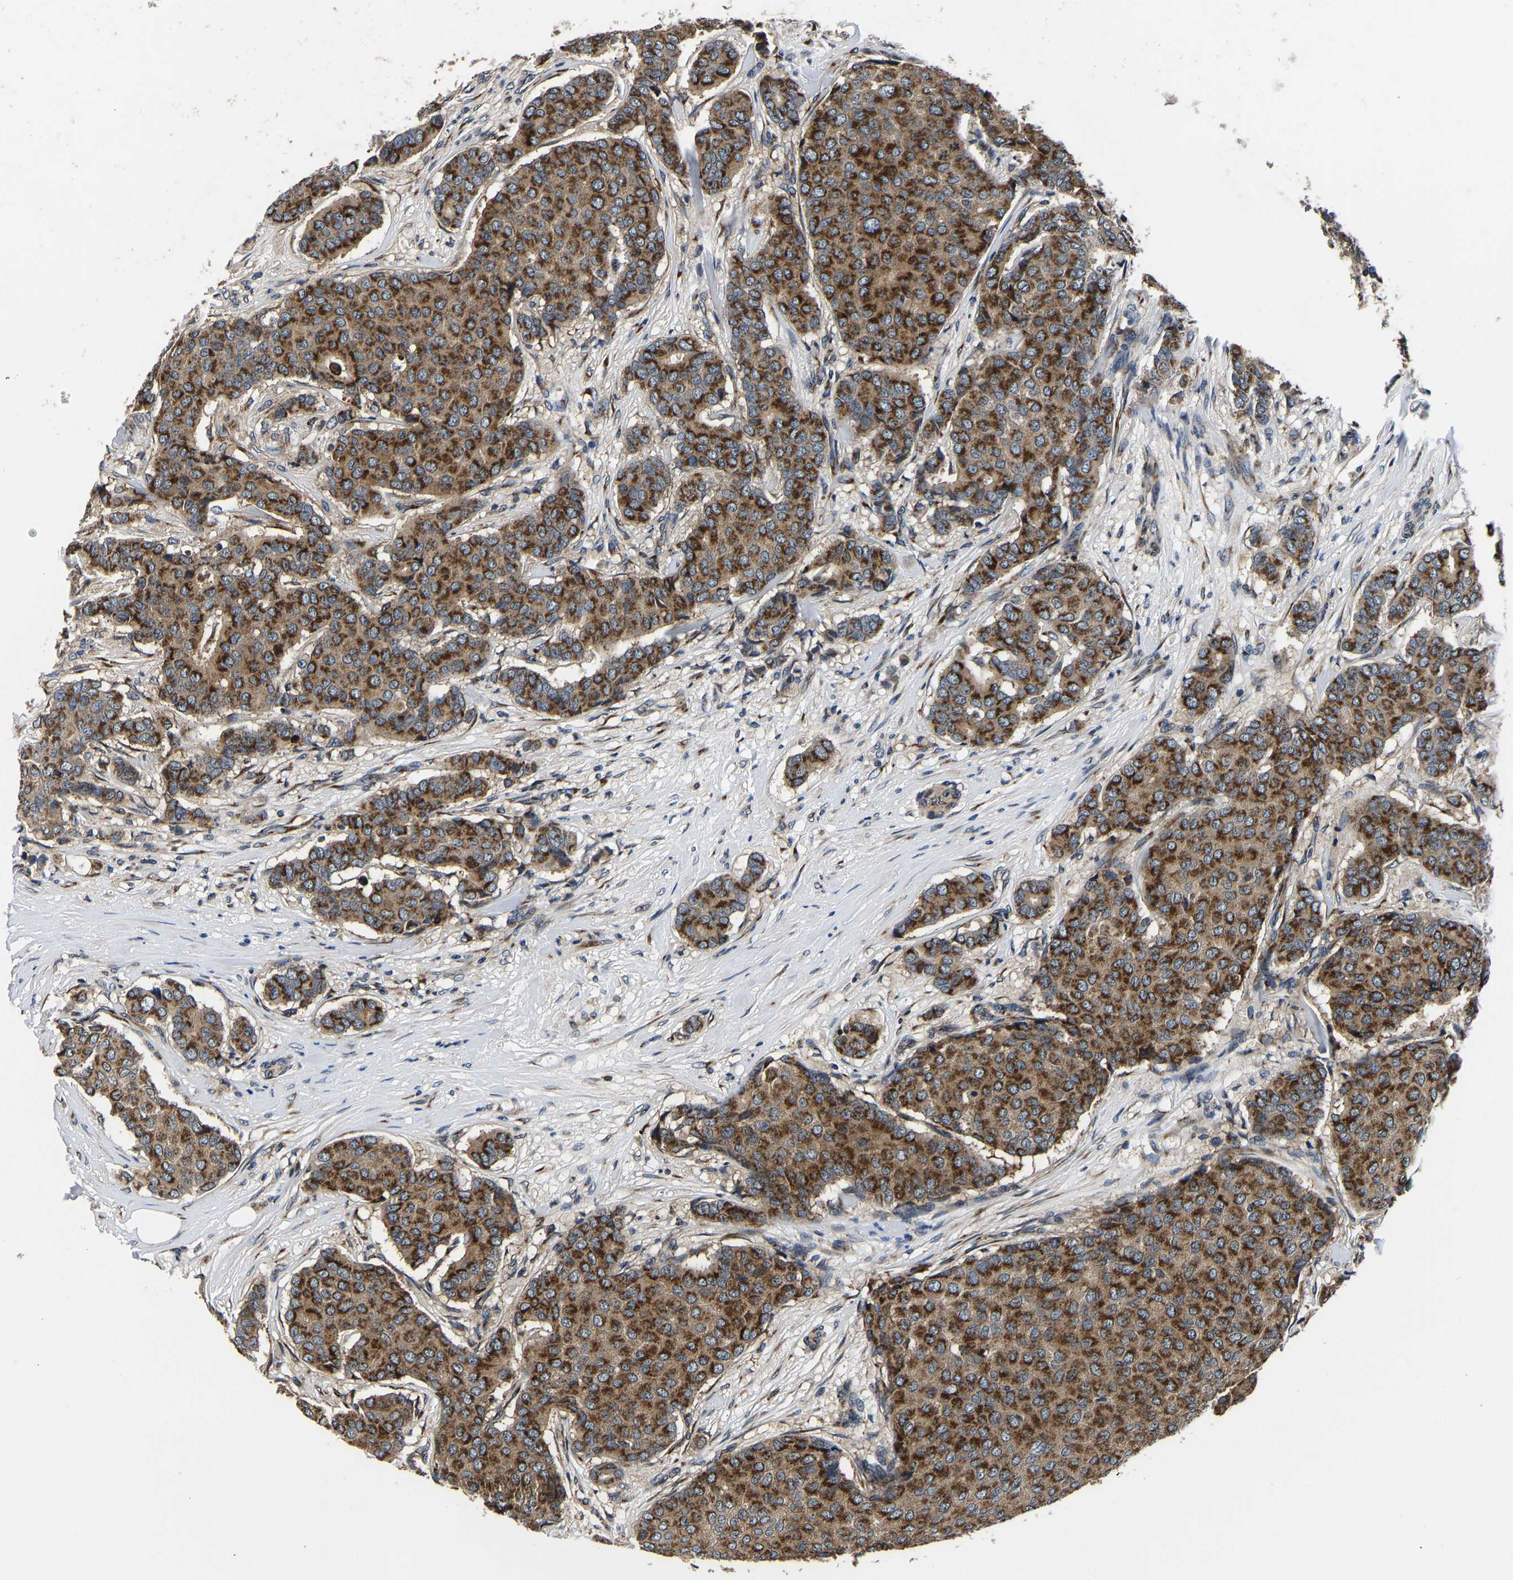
{"staining": {"intensity": "strong", "quantity": ">75%", "location": "cytoplasmic/membranous"}, "tissue": "breast cancer", "cell_type": "Tumor cells", "image_type": "cancer", "snomed": [{"axis": "morphology", "description": "Duct carcinoma"}, {"axis": "topography", "description": "Breast"}], "caption": "Protein staining by IHC demonstrates strong cytoplasmic/membranous positivity in about >75% of tumor cells in breast invasive ductal carcinoma. The protein of interest is shown in brown color, while the nuclei are stained blue.", "gene": "RABAC1", "patient": {"sex": "female", "age": 75}}